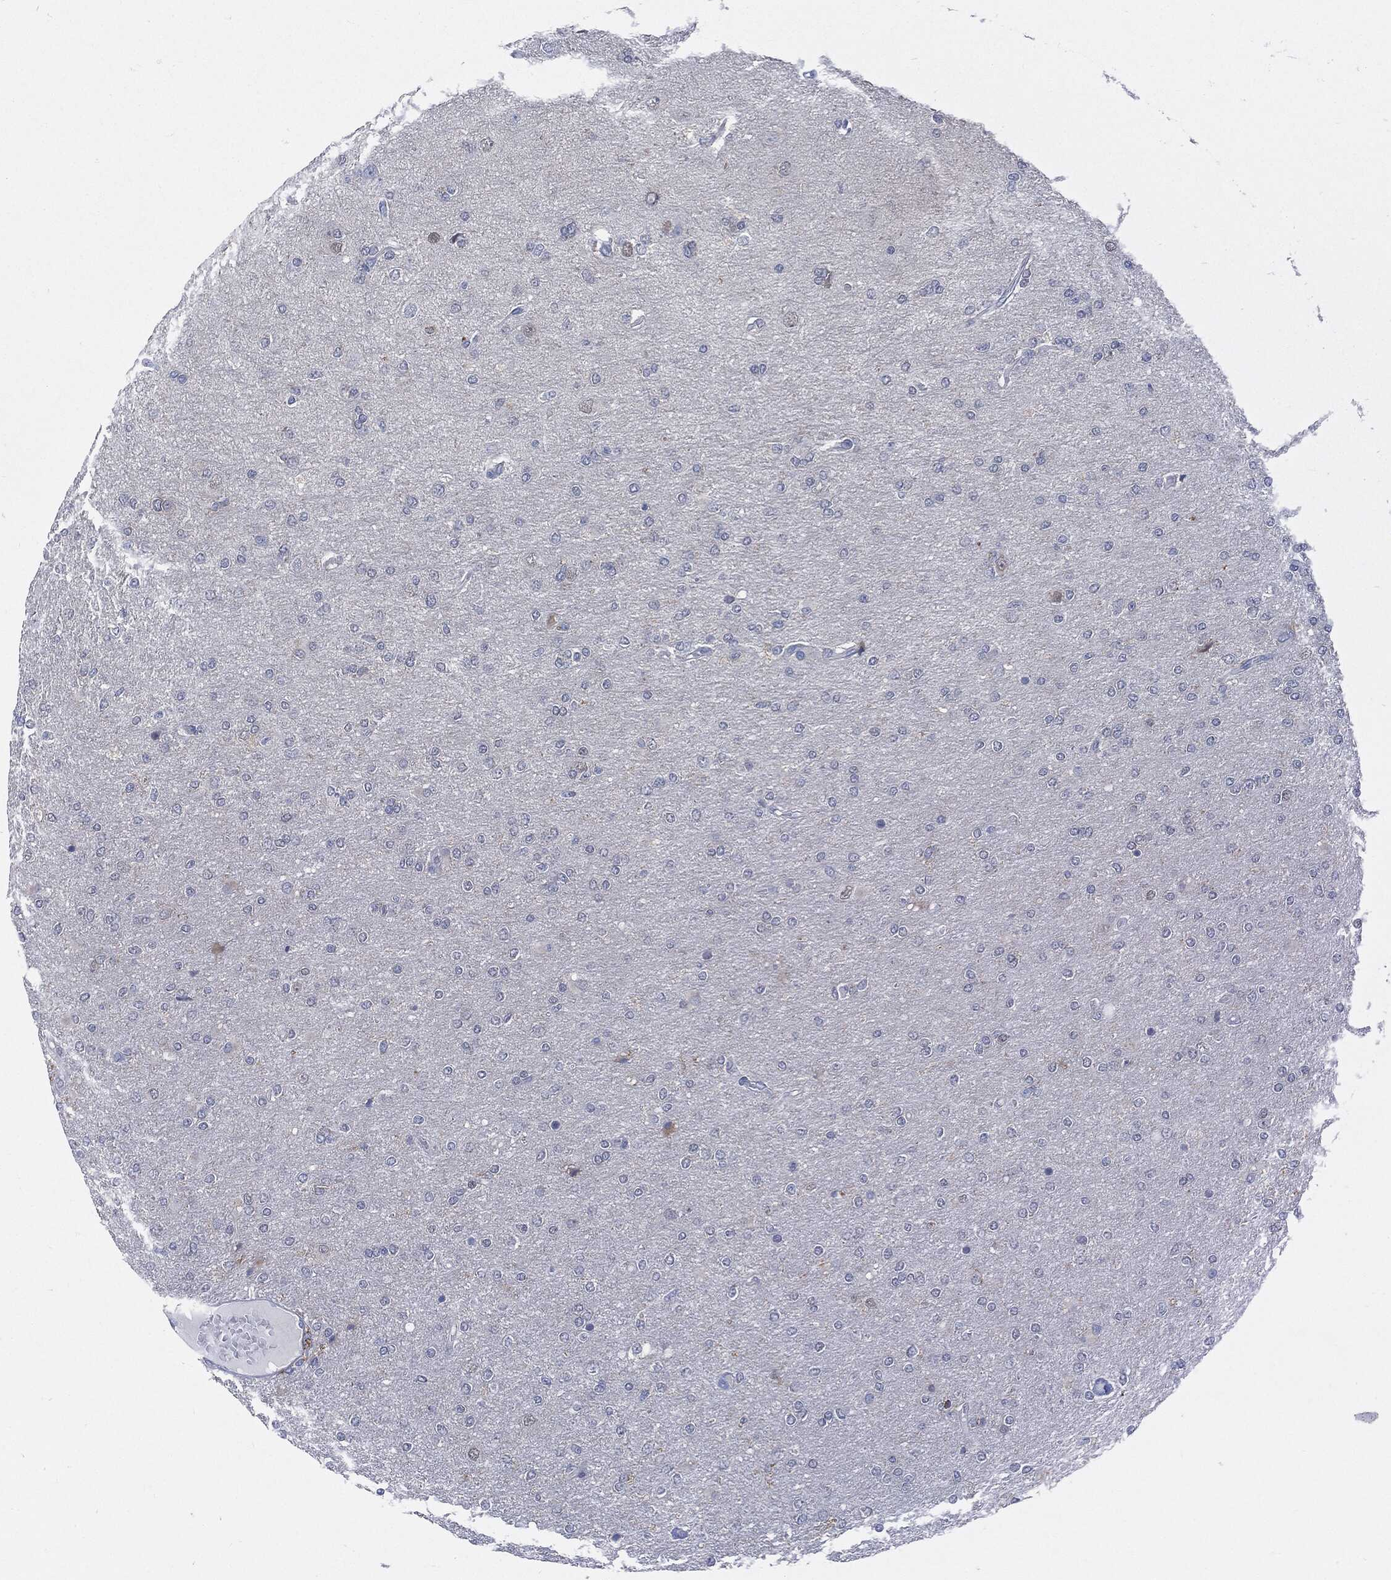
{"staining": {"intensity": "negative", "quantity": "none", "location": "none"}, "tissue": "glioma", "cell_type": "Tumor cells", "image_type": "cancer", "snomed": [{"axis": "morphology", "description": "Glioma, malignant, High grade"}, {"axis": "topography", "description": "Cerebral cortex"}], "caption": "The immunohistochemistry image has no significant expression in tumor cells of glioma tissue.", "gene": "VSIG4", "patient": {"sex": "male", "age": 70}}